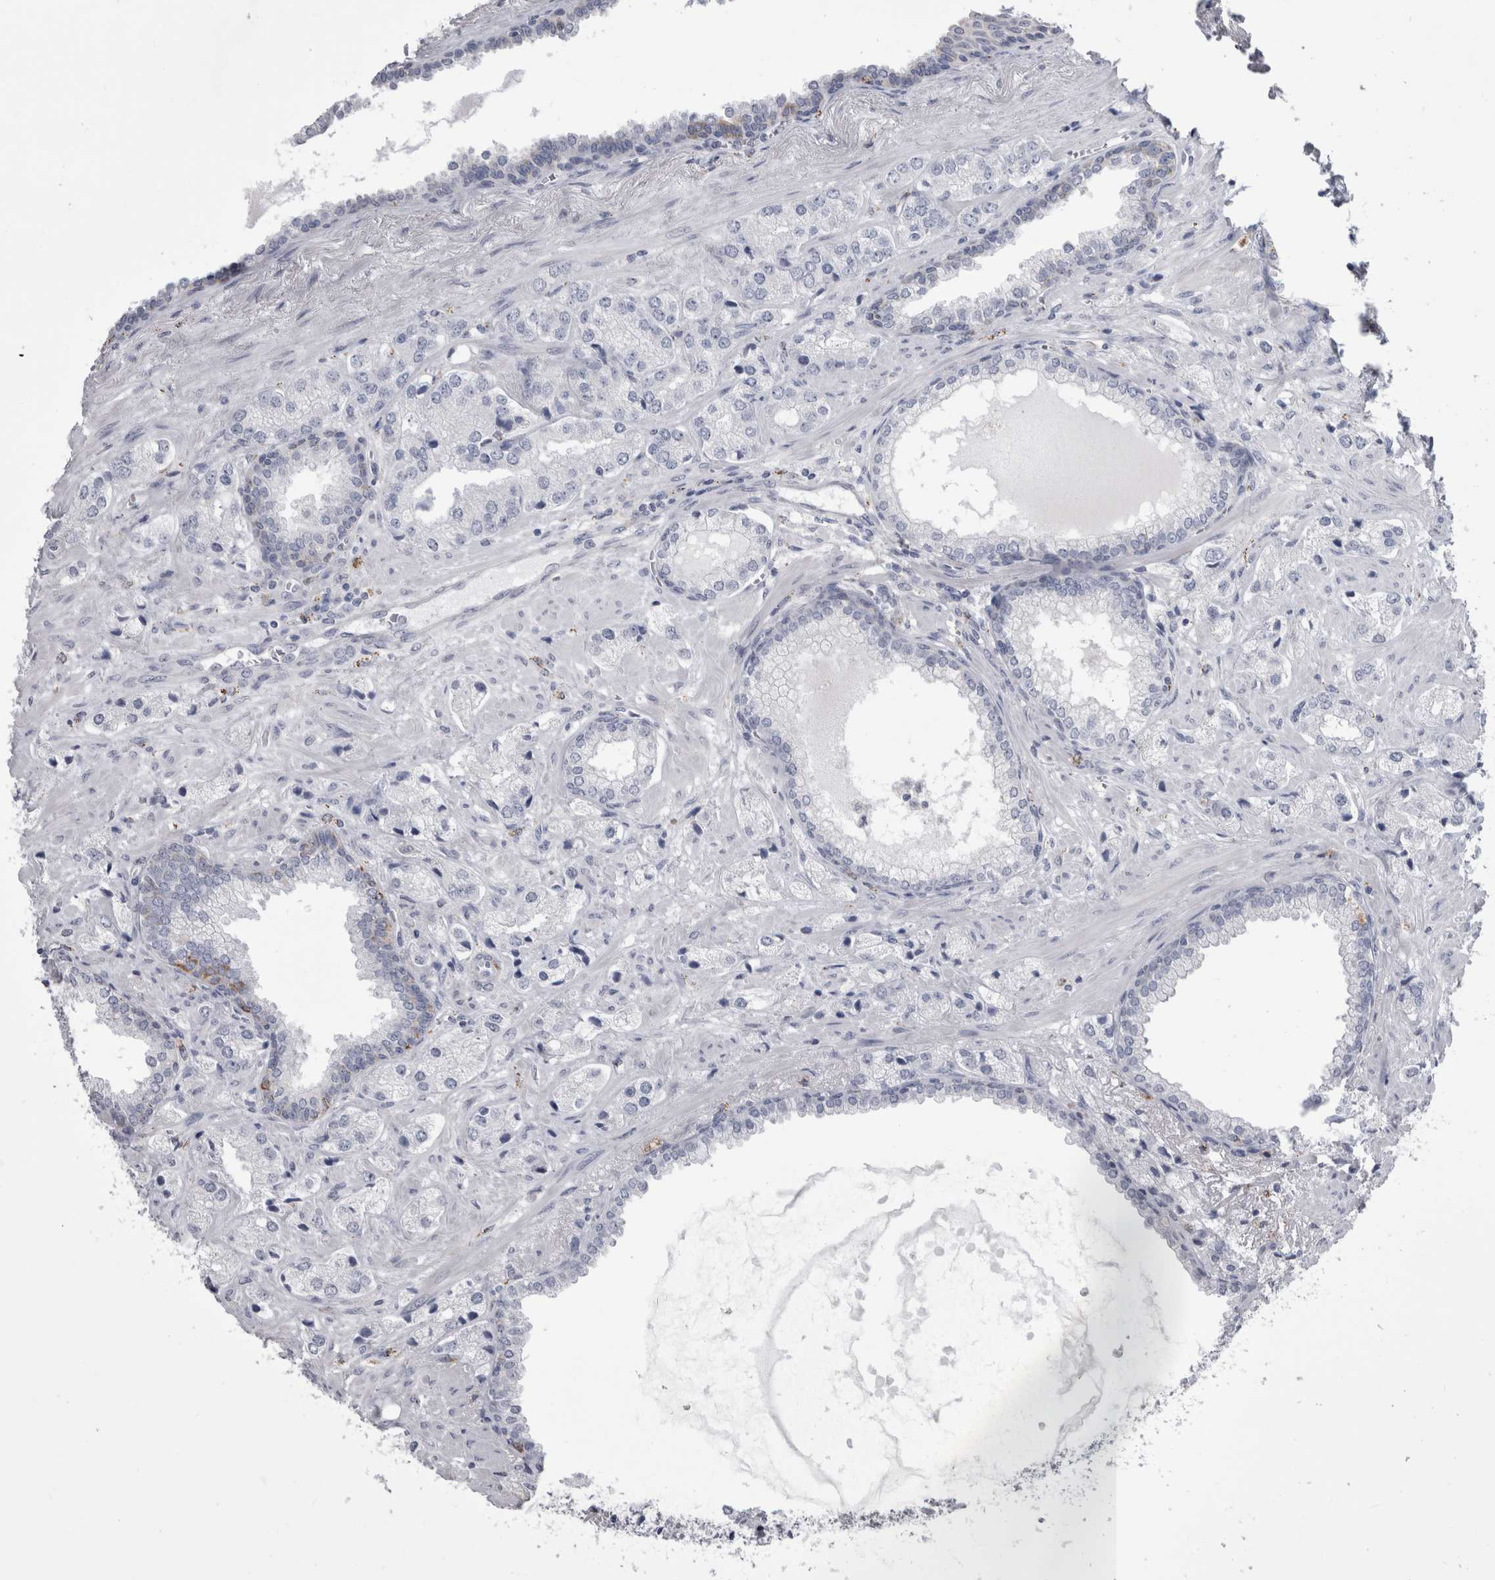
{"staining": {"intensity": "negative", "quantity": "none", "location": "none"}, "tissue": "prostate cancer", "cell_type": "Tumor cells", "image_type": "cancer", "snomed": [{"axis": "morphology", "description": "Adenocarcinoma, High grade"}, {"axis": "topography", "description": "Prostate"}], "caption": "DAB immunohistochemical staining of prostate cancer (high-grade adenocarcinoma) displays no significant expression in tumor cells.", "gene": "GATM", "patient": {"sex": "male", "age": 66}}